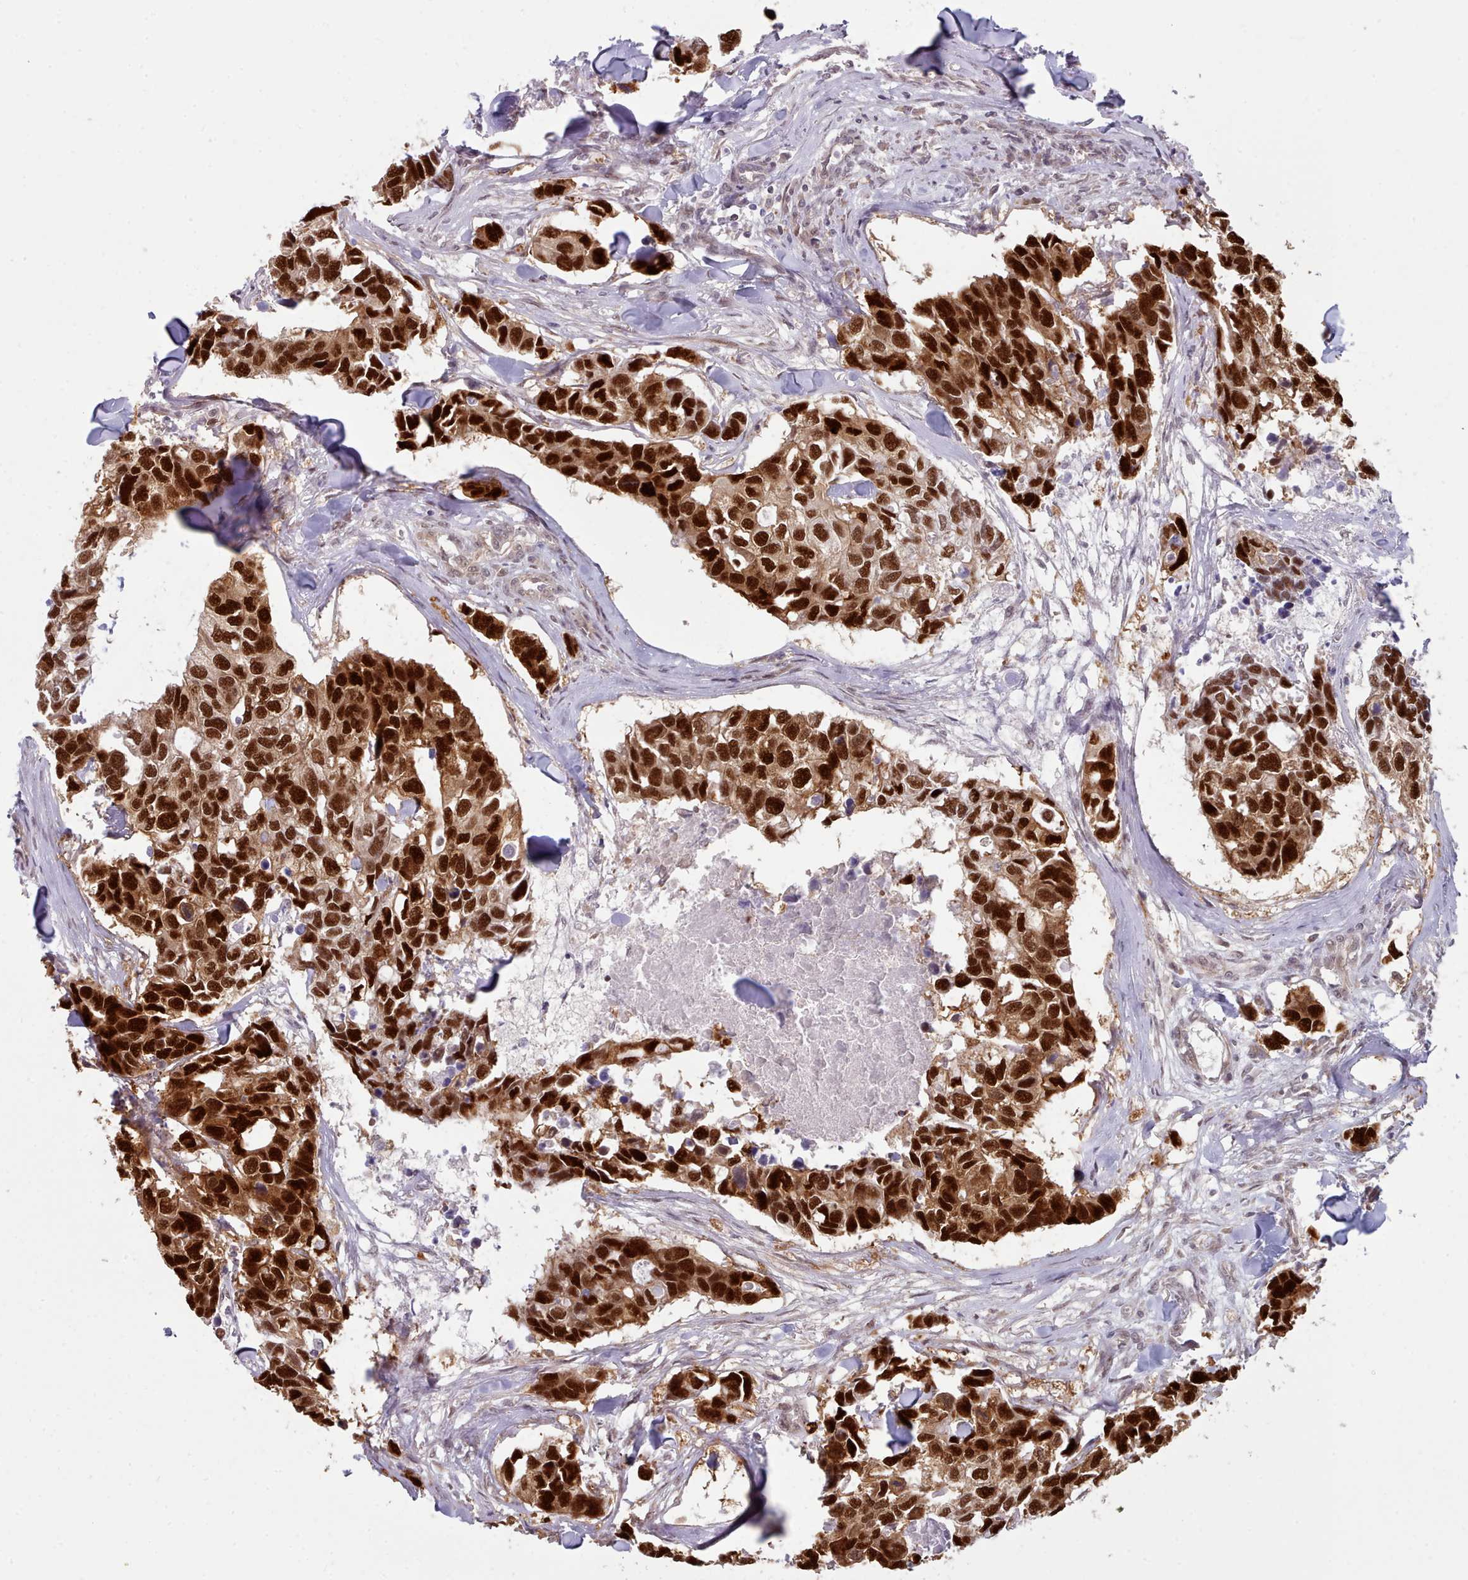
{"staining": {"intensity": "strong", "quantity": ">75%", "location": "nuclear"}, "tissue": "breast cancer", "cell_type": "Tumor cells", "image_type": "cancer", "snomed": [{"axis": "morphology", "description": "Duct carcinoma"}, {"axis": "topography", "description": "Breast"}], "caption": "Immunohistochemistry photomicrograph of breast infiltrating ductal carcinoma stained for a protein (brown), which exhibits high levels of strong nuclear expression in approximately >75% of tumor cells.", "gene": "CES3", "patient": {"sex": "female", "age": 83}}